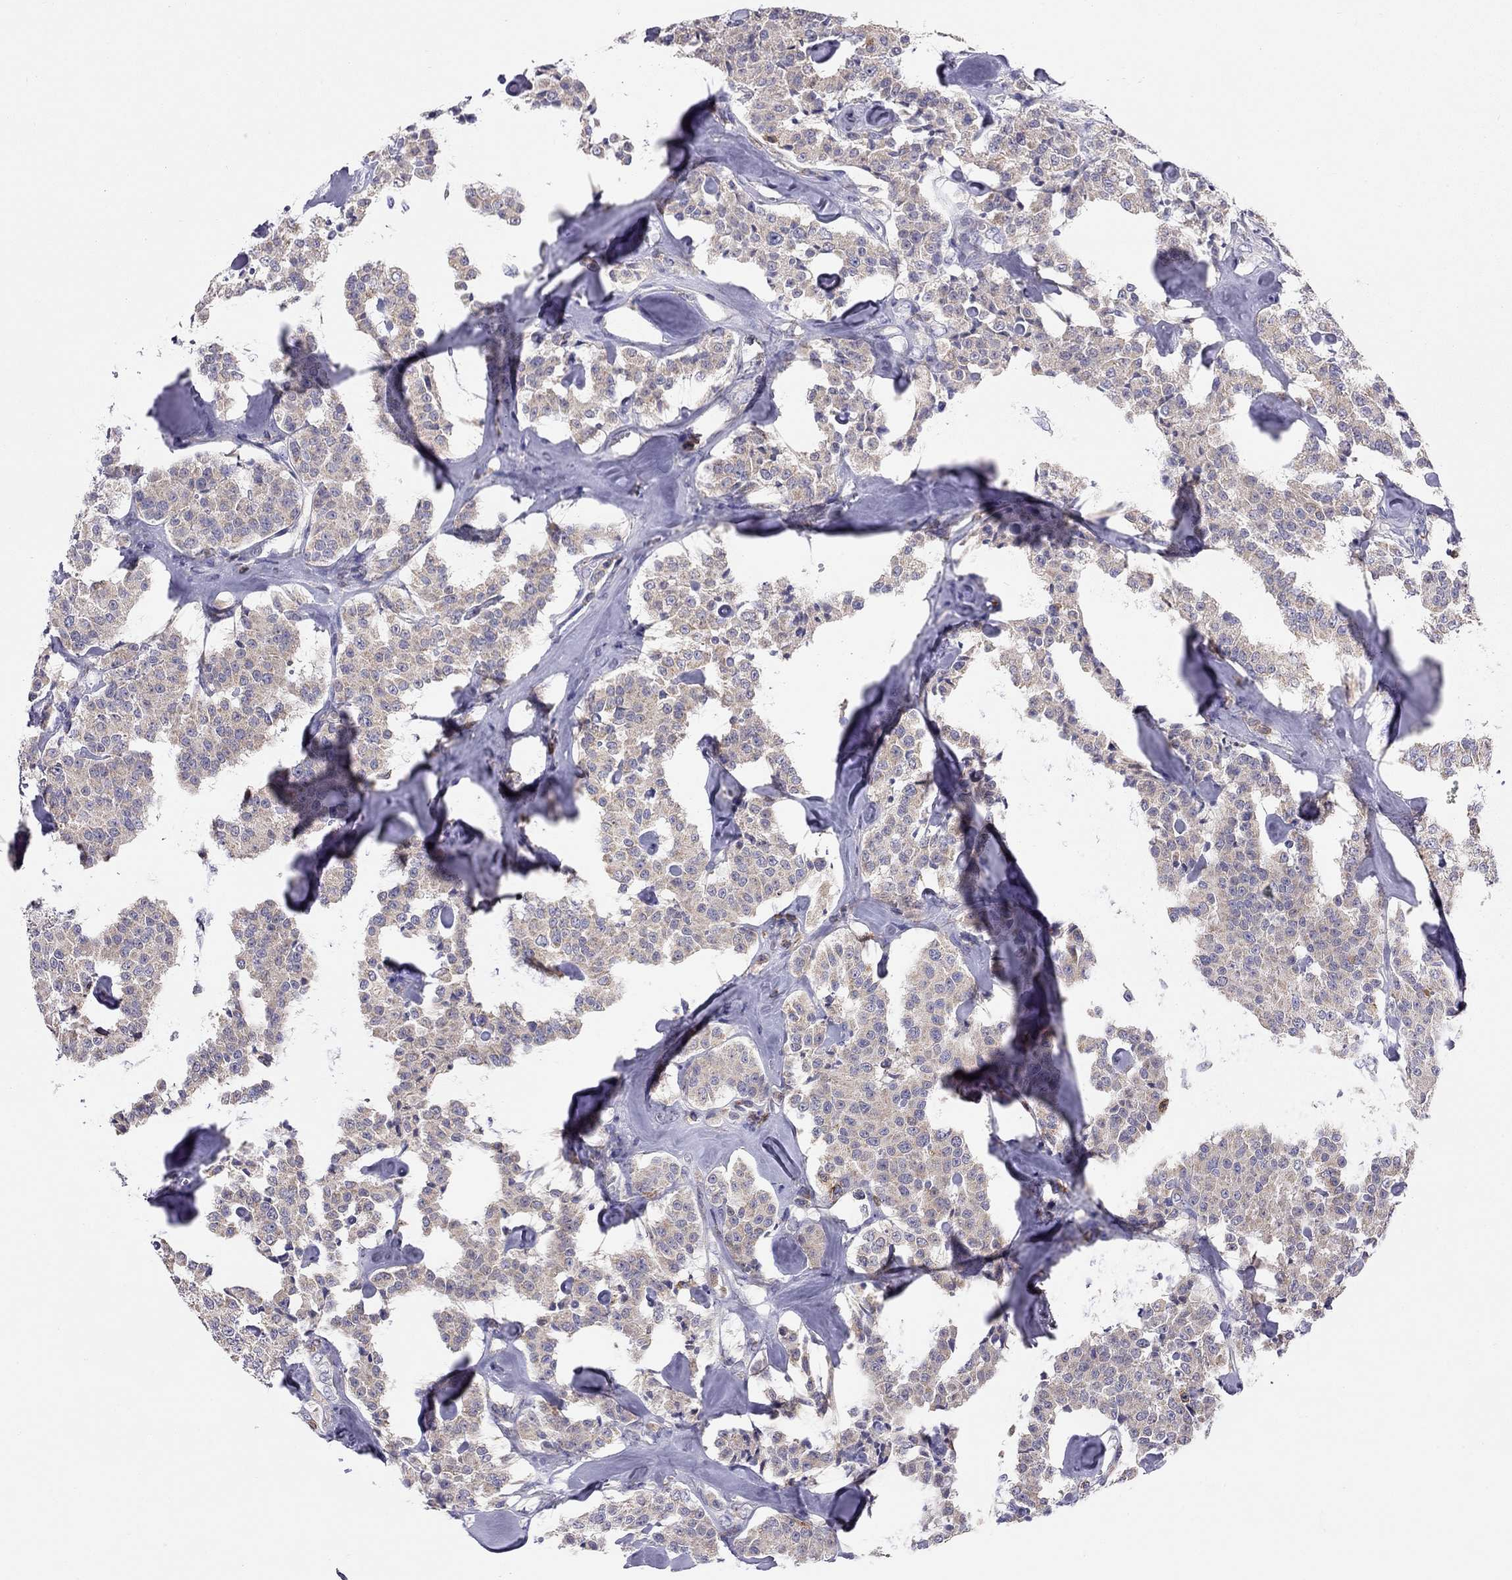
{"staining": {"intensity": "weak", "quantity": "<25%", "location": "cytoplasmic/membranous"}, "tissue": "carcinoid", "cell_type": "Tumor cells", "image_type": "cancer", "snomed": [{"axis": "morphology", "description": "Carcinoid, malignant, NOS"}, {"axis": "topography", "description": "Pancreas"}], "caption": "There is no significant positivity in tumor cells of carcinoid.", "gene": "CITED1", "patient": {"sex": "male", "age": 41}}